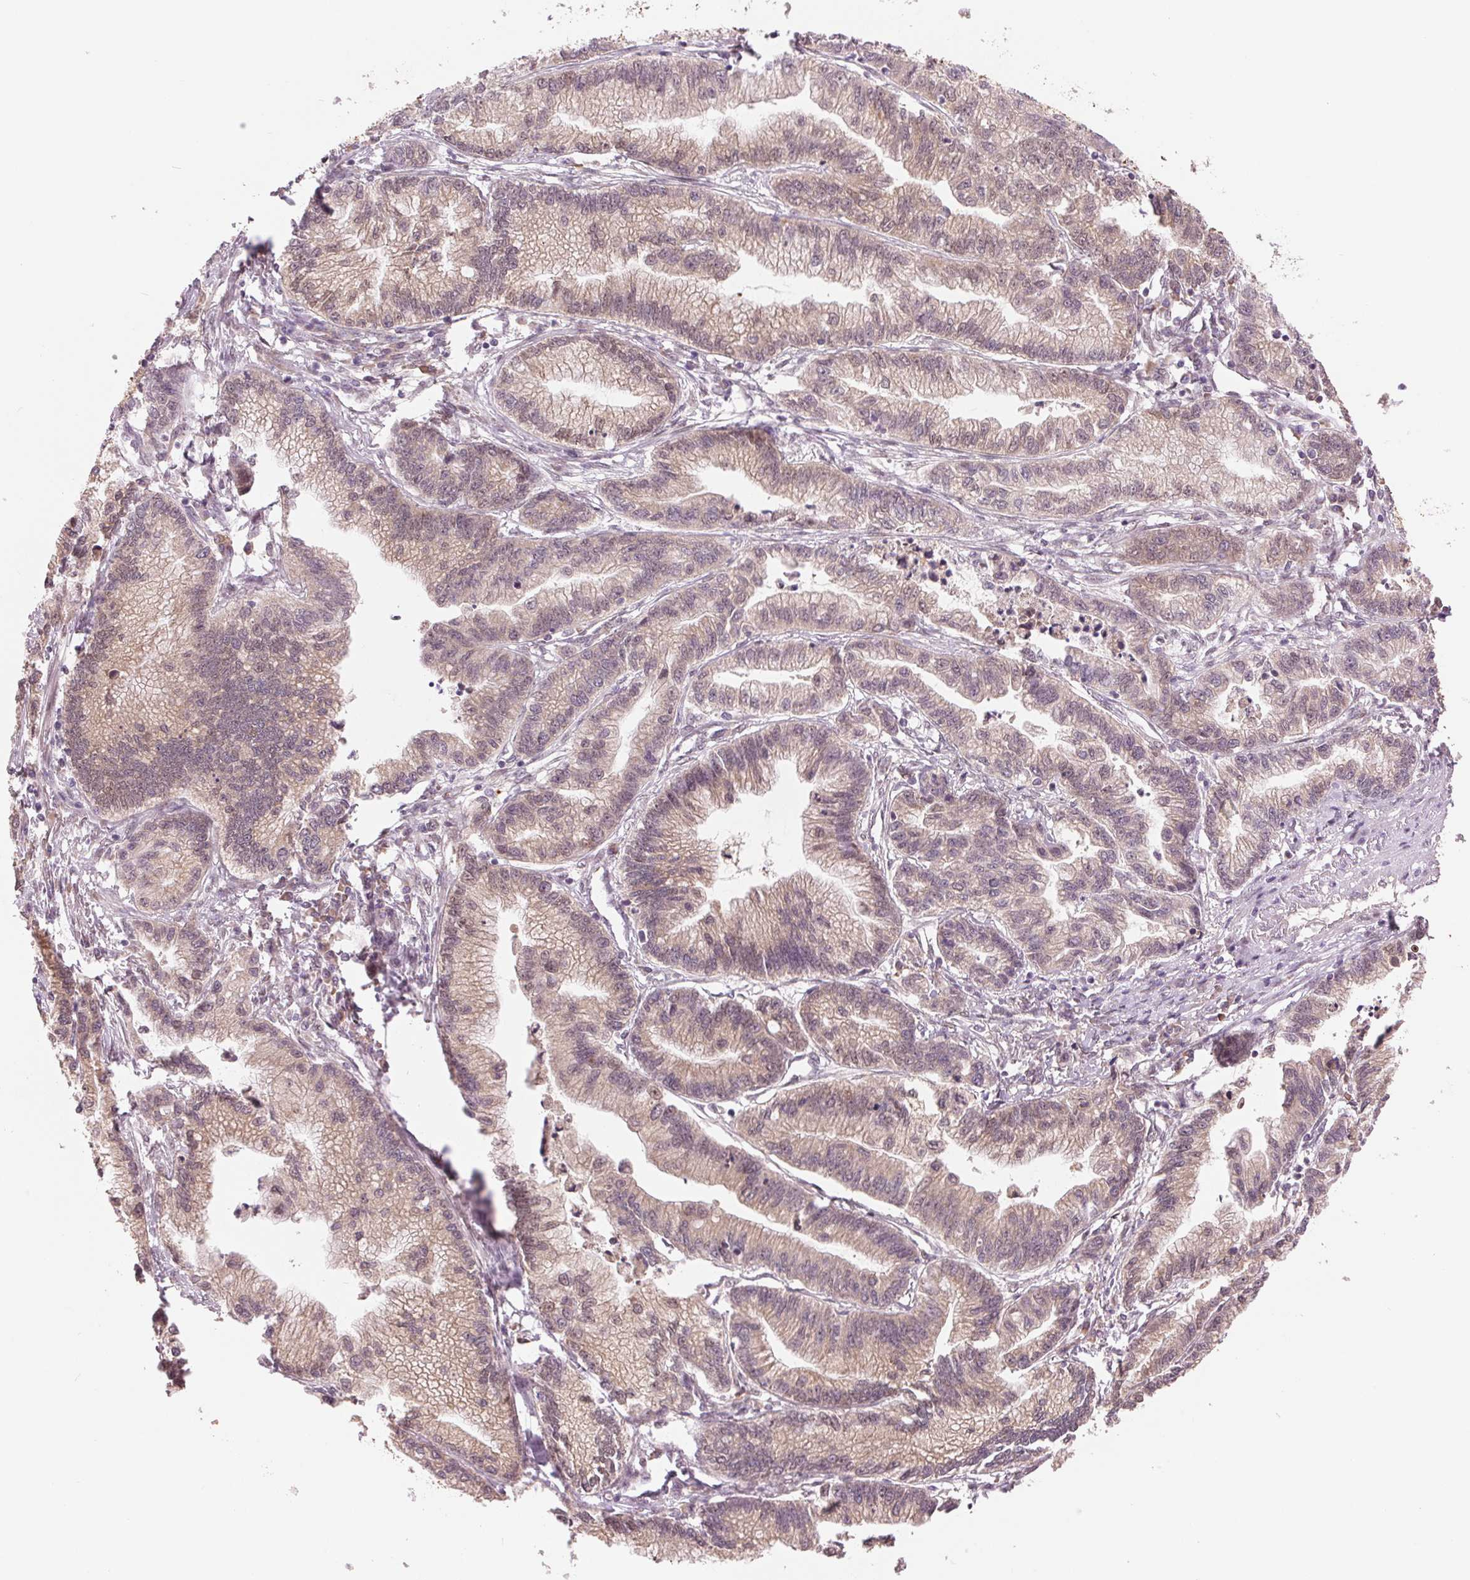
{"staining": {"intensity": "weak", "quantity": ">75%", "location": "cytoplasmic/membranous,nuclear"}, "tissue": "stomach cancer", "cell_type": "Tumor cells", "image_type": "cancer", "snomed": [{"axis": "morphology", "description": "Adenocarcinoma, NOS"}, {"axis": "topography", "description": "Stomach"}], "caption": "The photomicrograph shows a brown stain indicating the presence of a protein in the cytoplasmic/membranous and nuclear of tumor cells in adenocarcinoma (stomach). (Stains: DAB in brown, nuclei in blue, Microscopy: brightfield microscopy at high magnification).", "gene": "ERI3", "patient": {"sex": "male", "age": 83}}